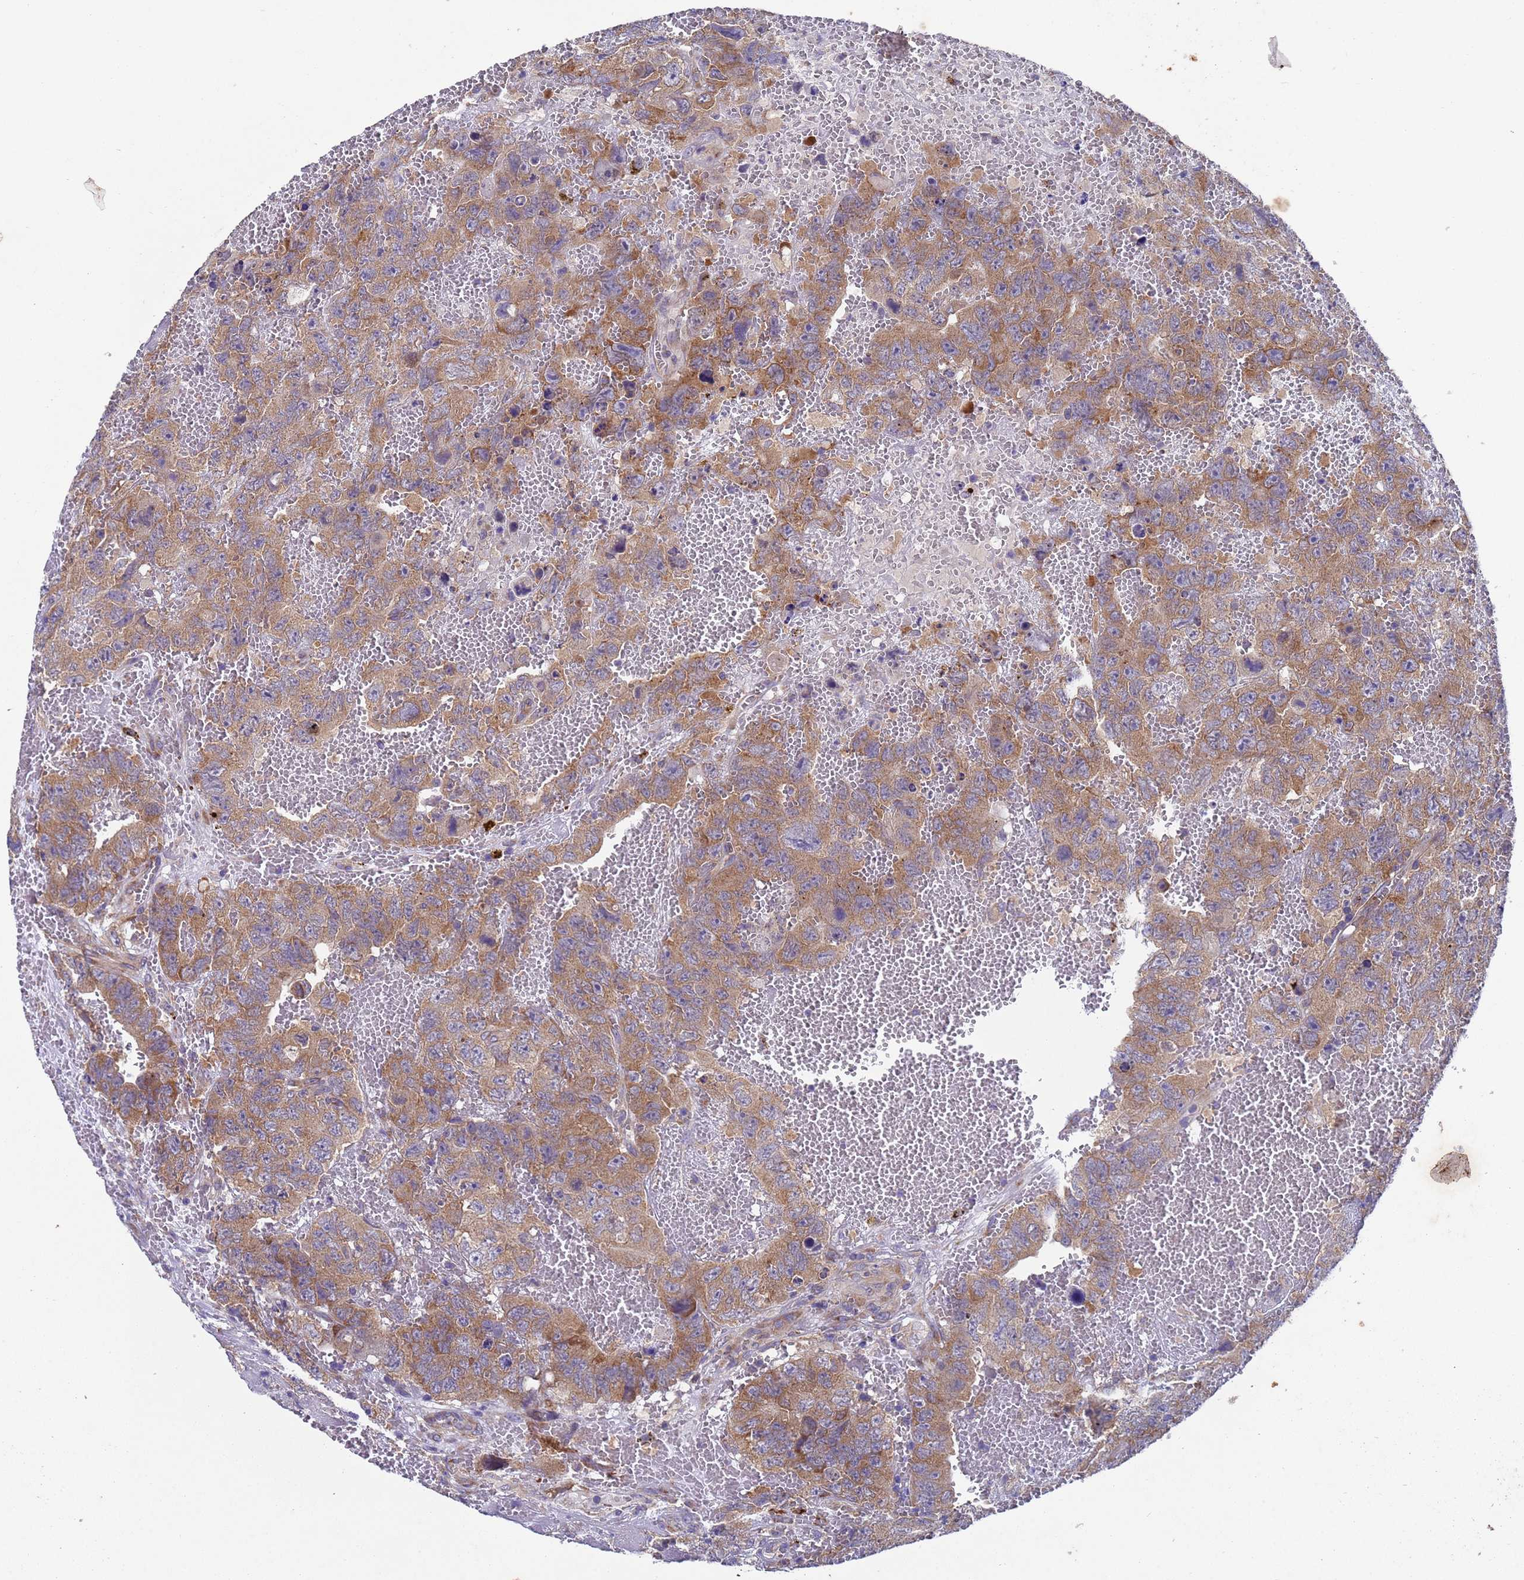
{"staining": {"intensity": "moderate", "quantity": ">75%", "location": "cytoplasmic/membranous"}, "tissue": "testis cancer", "cell_type": "Tumor cells", "image_type": "cancer", "snomed": [{"axis": "morphology", "description": "Carcinoma, Embryonal, NOS"}, {"axis": "topography", "description": "Testis"}], "caption": "Immunohistochemistry (DAB) staining of human testis cancer (embryonal carcinoma) displays moderate cytoplasmic/membranous protein staining in about >75% of tumor cells. (Brightfield microscopy of DAB IHC at high magnification).", "gene": "DCAF12L2", "patient": {"sex": "male", "age": 45}}